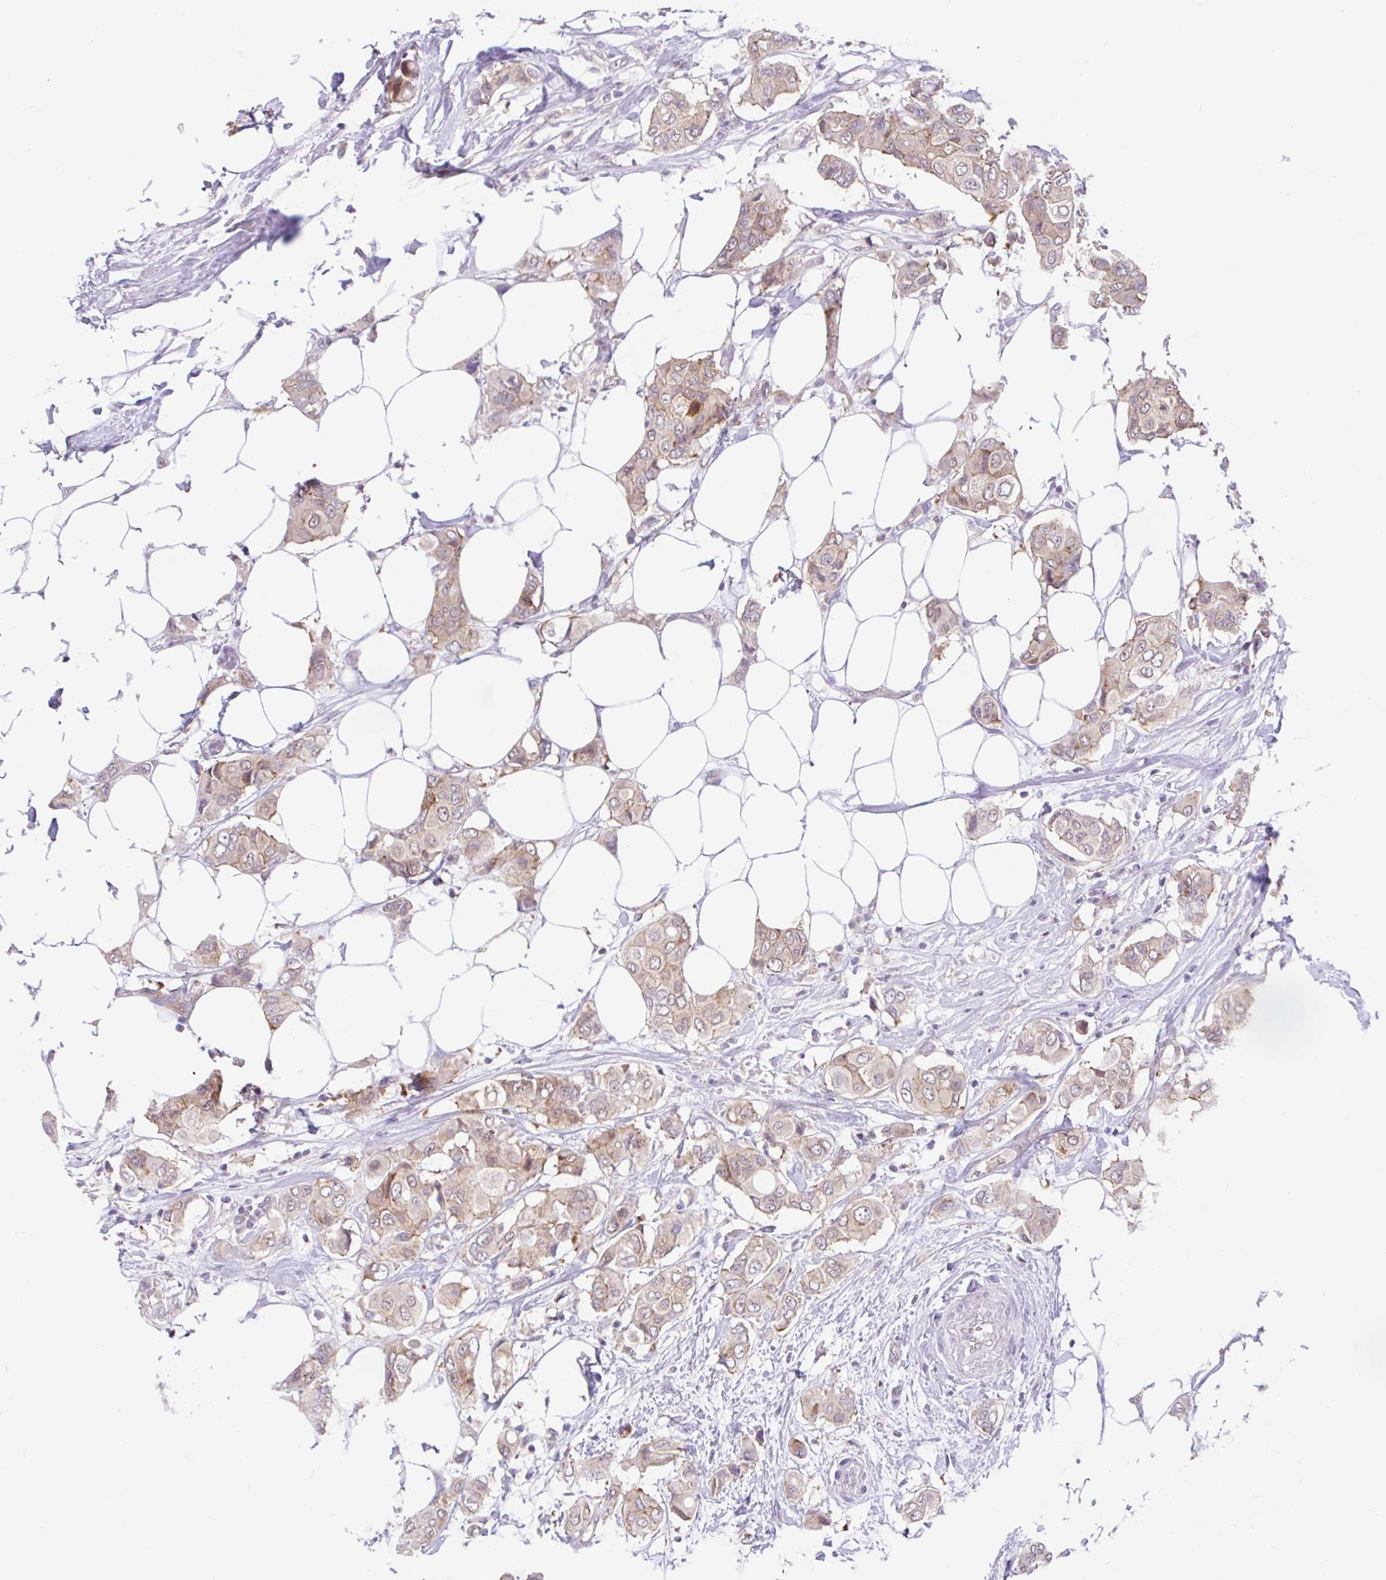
{"staining": {"intensity": "weak", "quantity": "25%-75%", "location": "cytoplasmic/membranous"}, "tissue": "breast cancer", "cell_type": "Tumor cells", "image_type": "cancer", "snomed": [{"axis": "morphology", "description": "Lobular carcinoma"}, {"axis": "topography", "description": "Breast"}], "caption": "The photomicrograph displays staining of breast lobular carcinoma, revealing weak cytoplasmic/membranous protein staining (brown color) within tumor cells.", "gene": "RALBP1", "patient": {"sex": "female", "age": 51}}